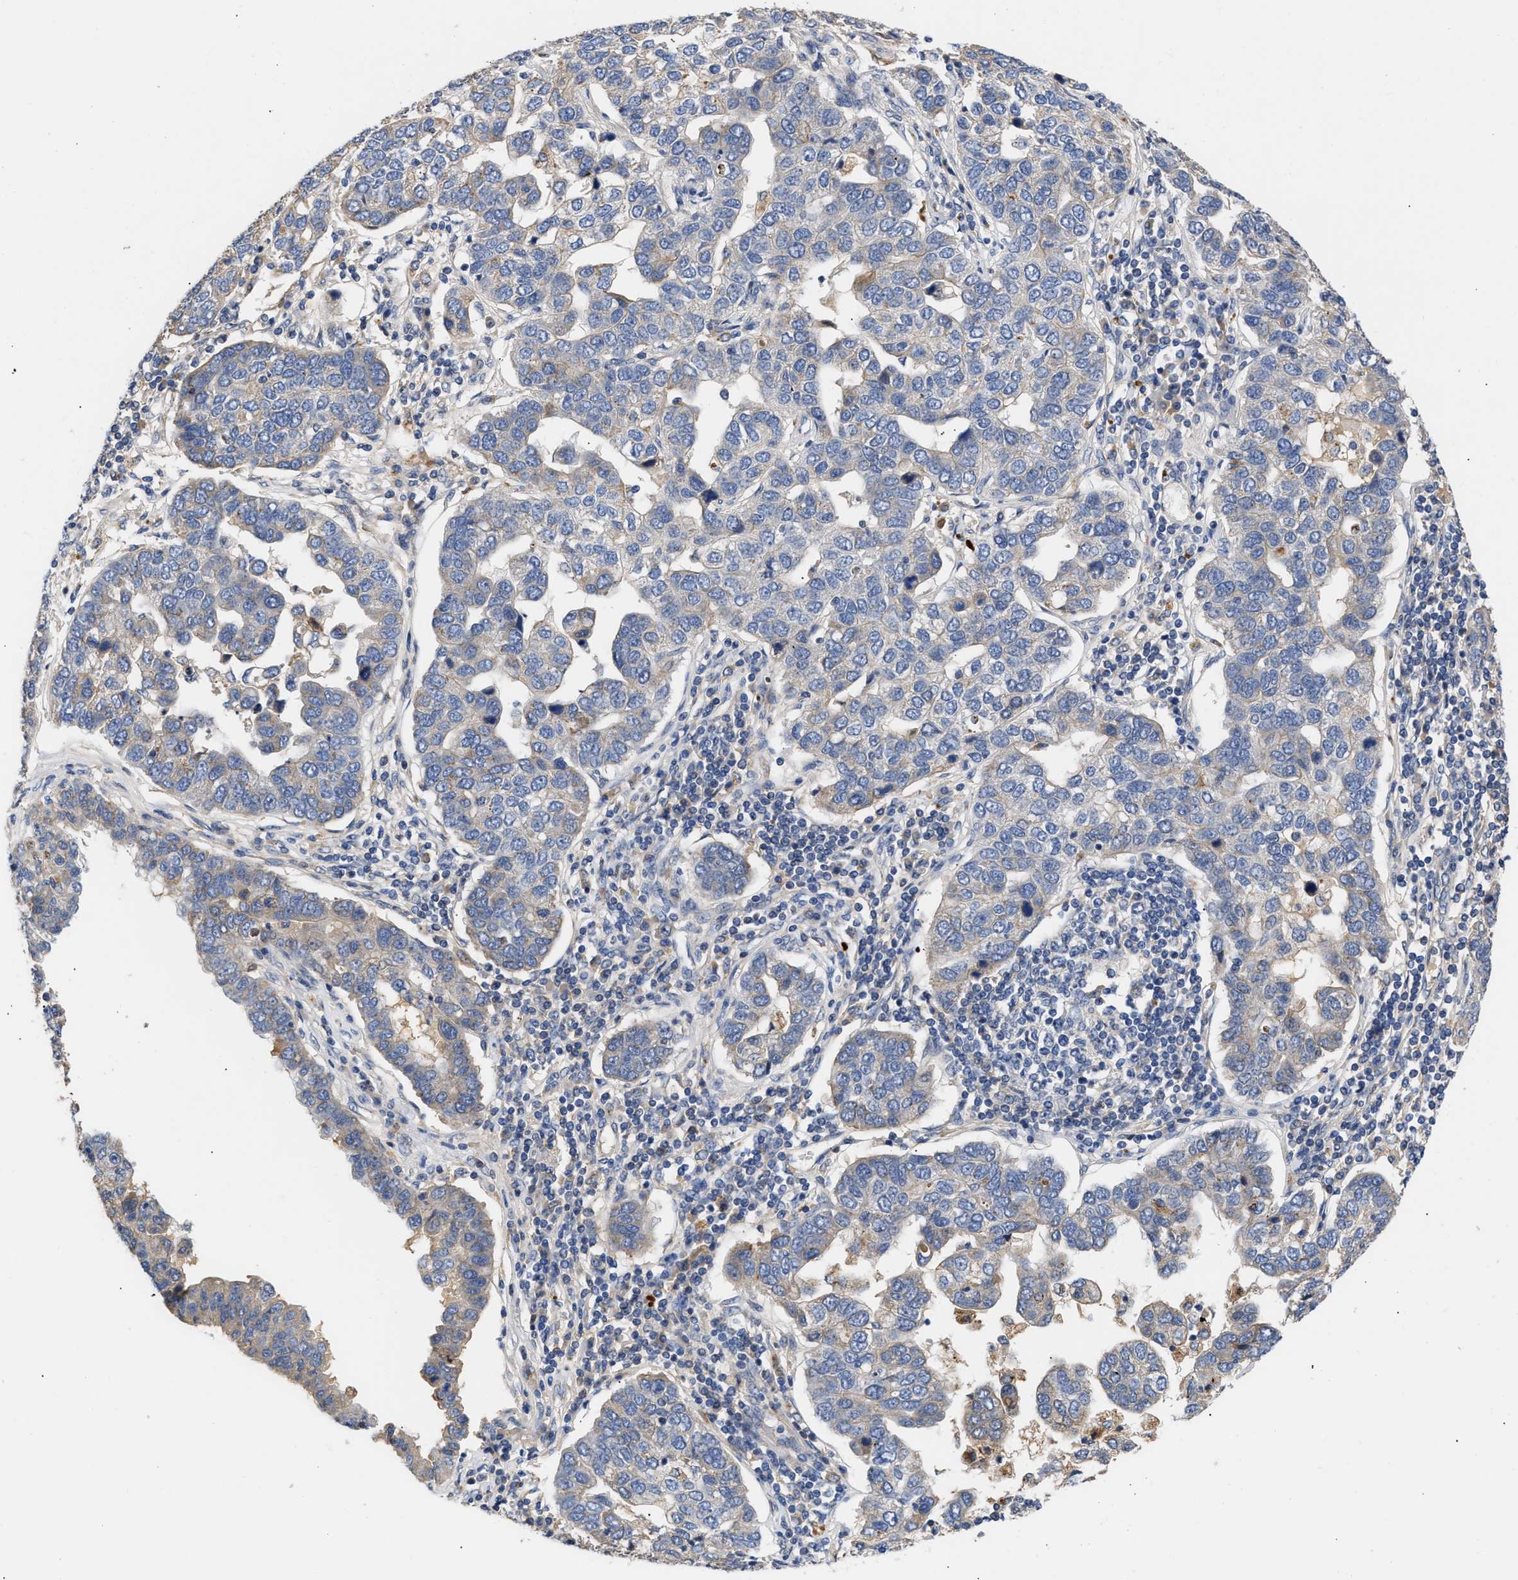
{"staining": {"intensity": "weak", "quantity": "<25%", "location": "cytoplasmic/membranous"}, "tissue": "pancreatic cancer", "cell_type": "Tumor cells", "image_type": "cancer", "snomed": [{"axis": "morphology", "description": "Adenocarcinoma, NOS"}, {"axis": "topography", "description": "Pancreas"}], "caption": "A photomicrograph of pancreatic cancer (adenocarcinoma) stained for a protein reveals no brown staining in tumor cells. The staining was performed using DAB (3,3'-diaminobenzidine) to visualize the protein expression in brown, while the nuclei were stained in blue with hematoxylin (Magnification: 20x).", "gene": "CCDC146", "patient": {"sex": "female", "age": 61}}